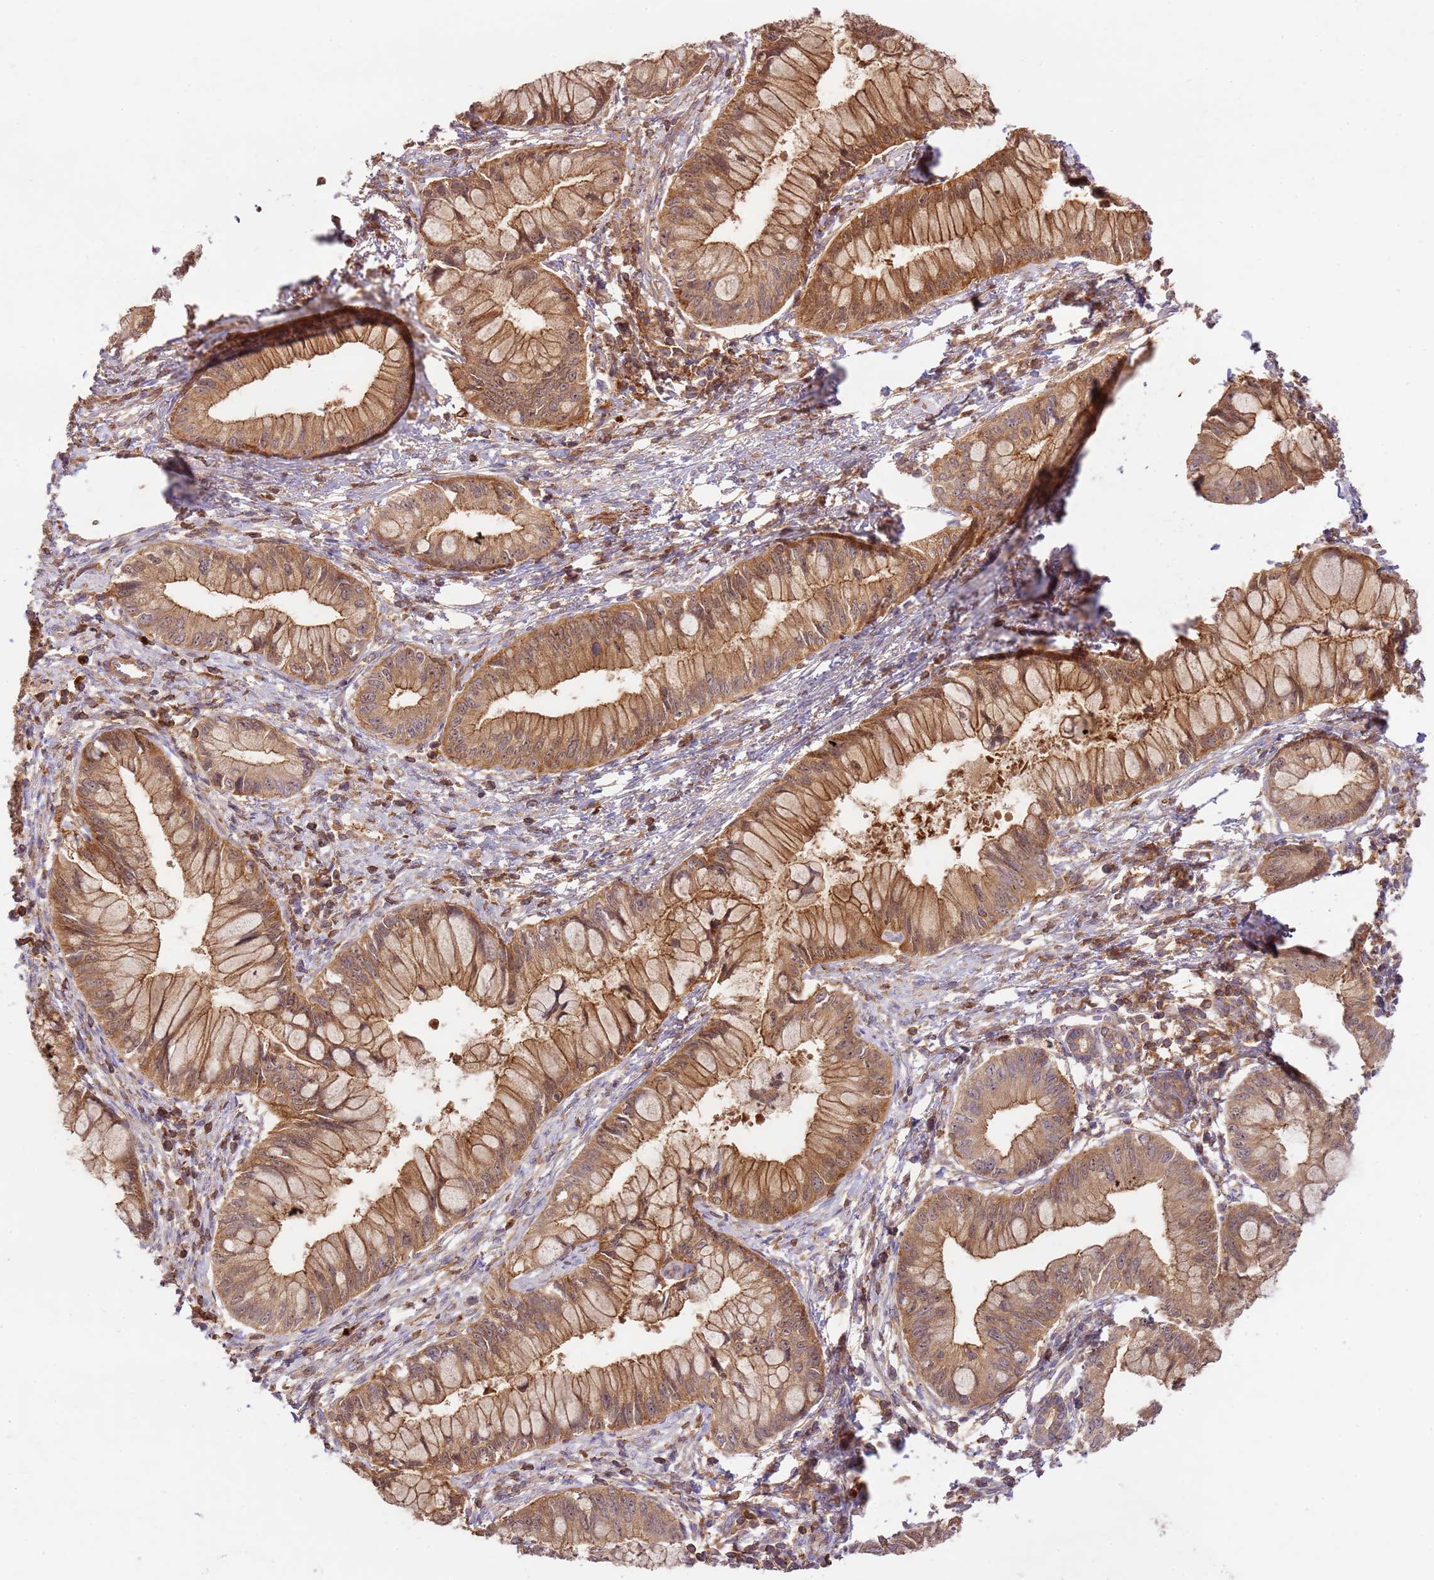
{"staining": {"intensity": "moderate", "quantity": ">75%", "location": "cytoplasmic/membranous"}, "tissue": "pancreatic cancer", "cell_type": "Tumor cells", "image_type": "cancer", "snomed": [{"axis": "morphology", "description": "Adenocarcinoma, NOS"}, {"axis": "topography", "description": "Pancreas"}], "caption": "Protein analysis of pancreatic adenocarcinoma tissue reveals moderate cytoplasmic/membranous staining in about >75% of tumor cells. The staining was performed using DAB, with brown indicating positive protein expression. Nuclei are stained blue with hematoxylin.", "gene": "GAREM1", "patient": {"sex": "male", "age": 48}}